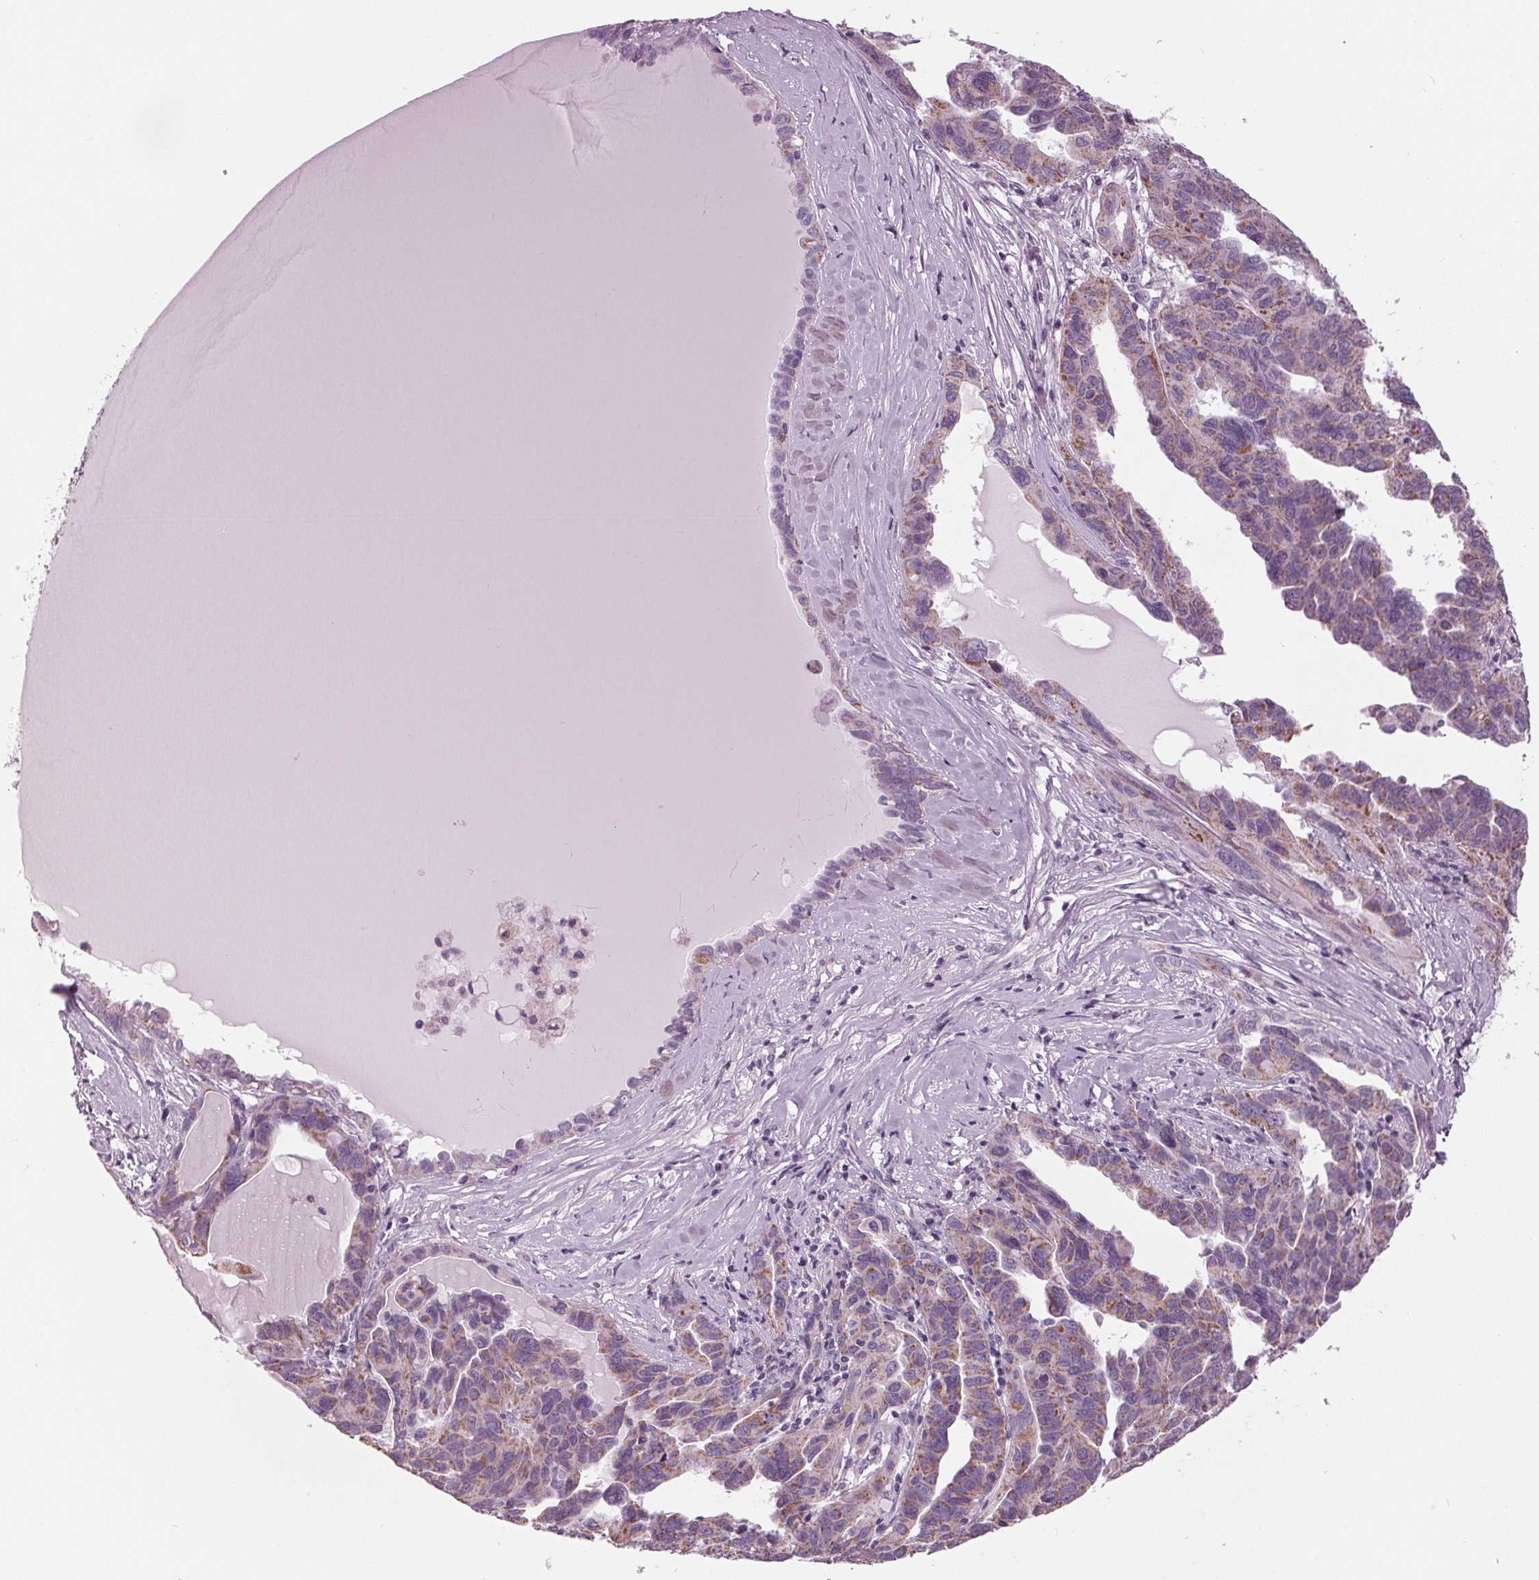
{"staining": {"intensity": "moderate", "quantity": ">75%", "location": "cytoplasmic/membranous"}, "tissue": "ovarian cancer", "cell_type": "Tumor cells", "image_type": "cancer", "snomed": [{"axis": "morphology", "description": "Cystadenocarcinoma, serous, NOS"}, {"axis": "topography", "description": "Ovary"}], "caption": "High-power microscopy captured an immunohistochemistry micrograph of ovarian serous cystadenocarcinoma, revealing moderate cytoplasmic/membranous expression in approximately >75% of tumor cells.", "gene": "SAMD4A", "patient": {"sex": "female", "age": 64}}